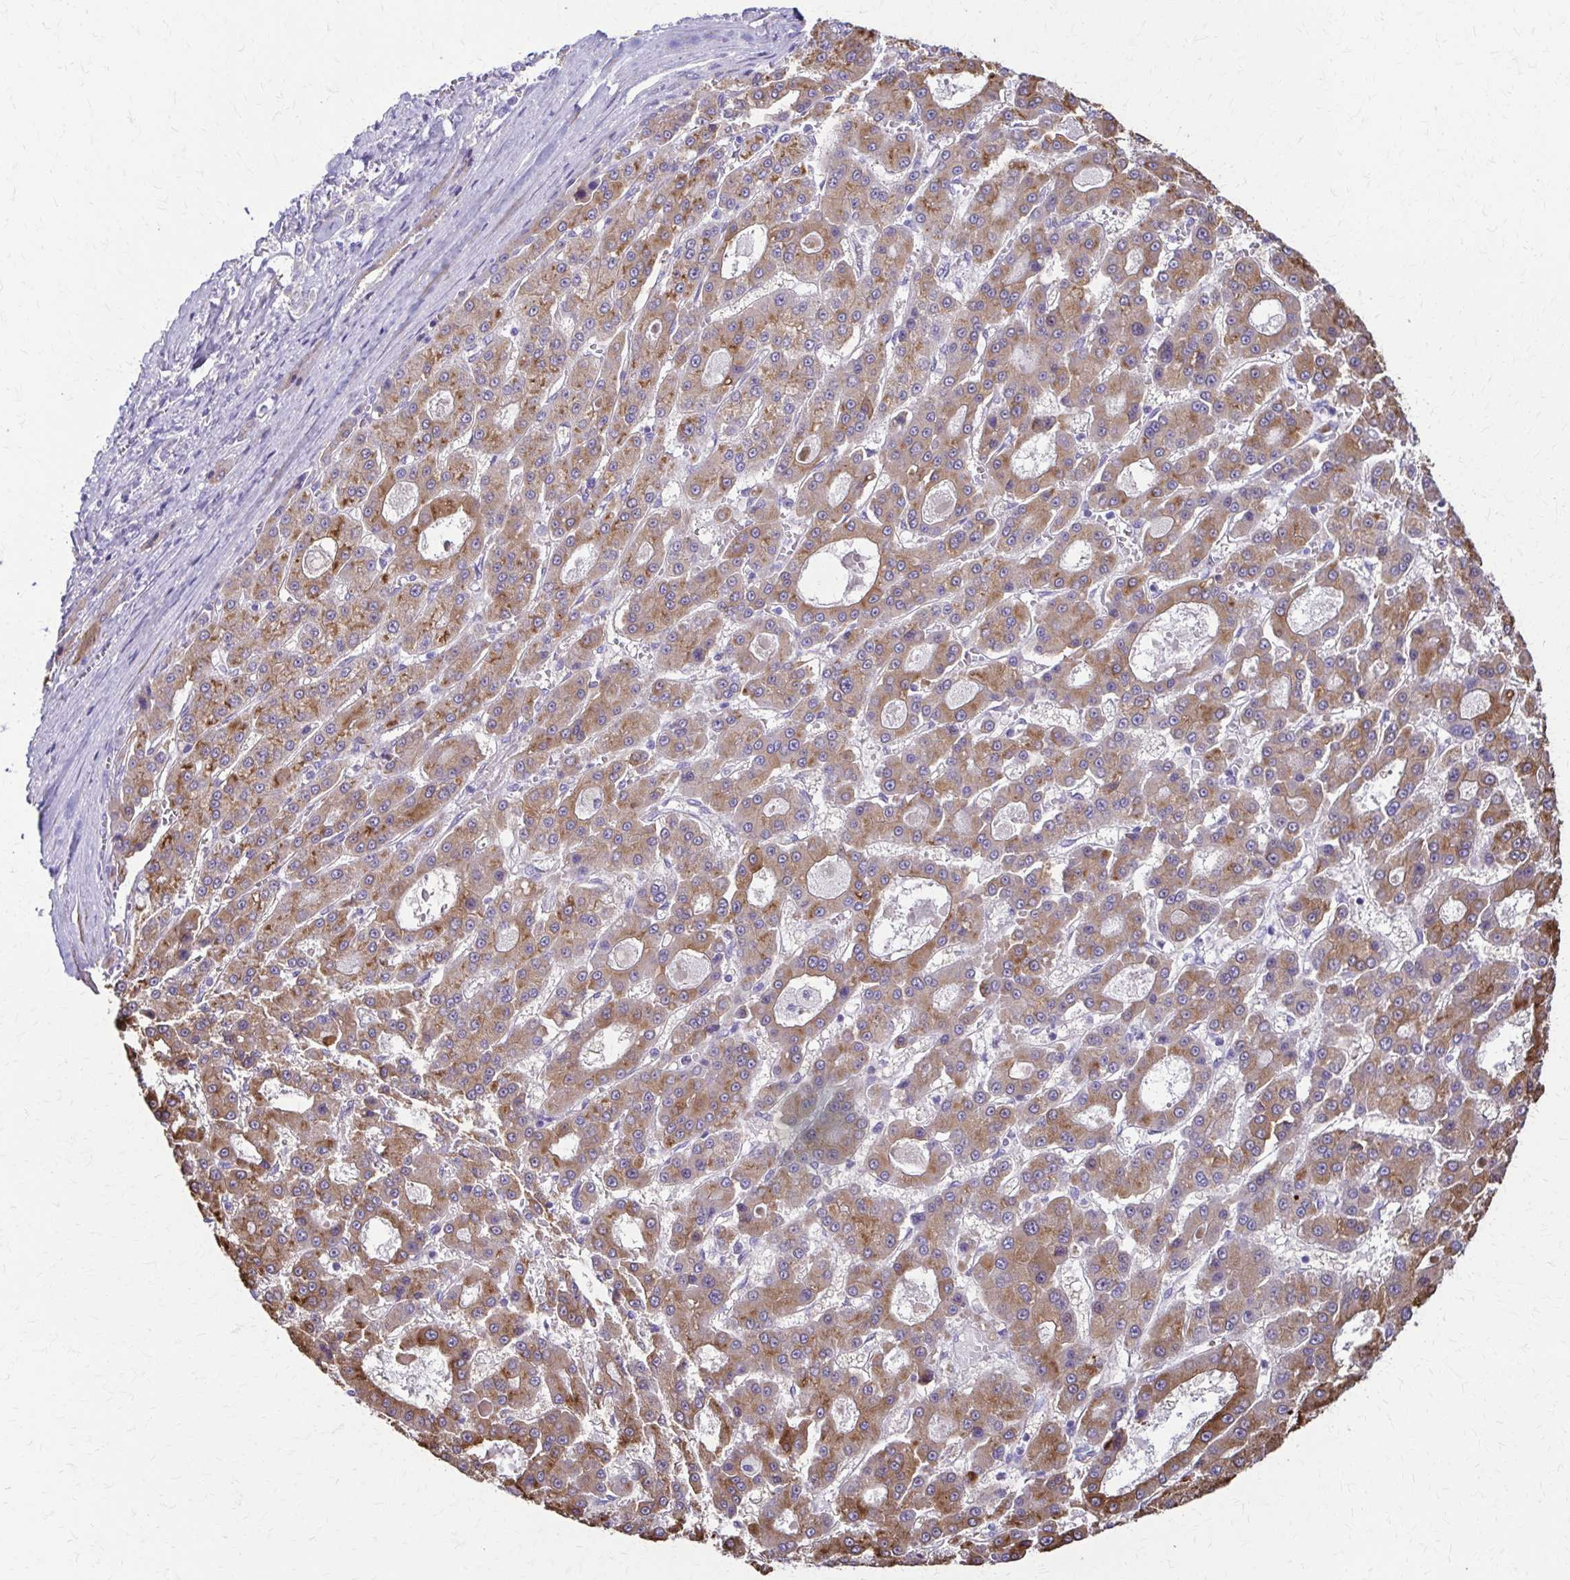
{"staining": {"intensity": "moderate", "quantity": "25%-75%", "location": "cytoplasmic/membranous"}, "tissue": "liver cancer", "cell_type": "Tumor cells", "image_type": "cancer", "snomed": [{"axis": "morphology", "description": "Carcinoma, Hepatocellular, NOS"}, {"axis": "topography", "description": "Liver"}], "caption": "Protein expression analysis of liver cancer exhibits moderate cytoplasmic/membranous staining in about 25%-75% of tumor cells.", "gene": "DSP", "patient": {"sex": "male", "age": 70}}